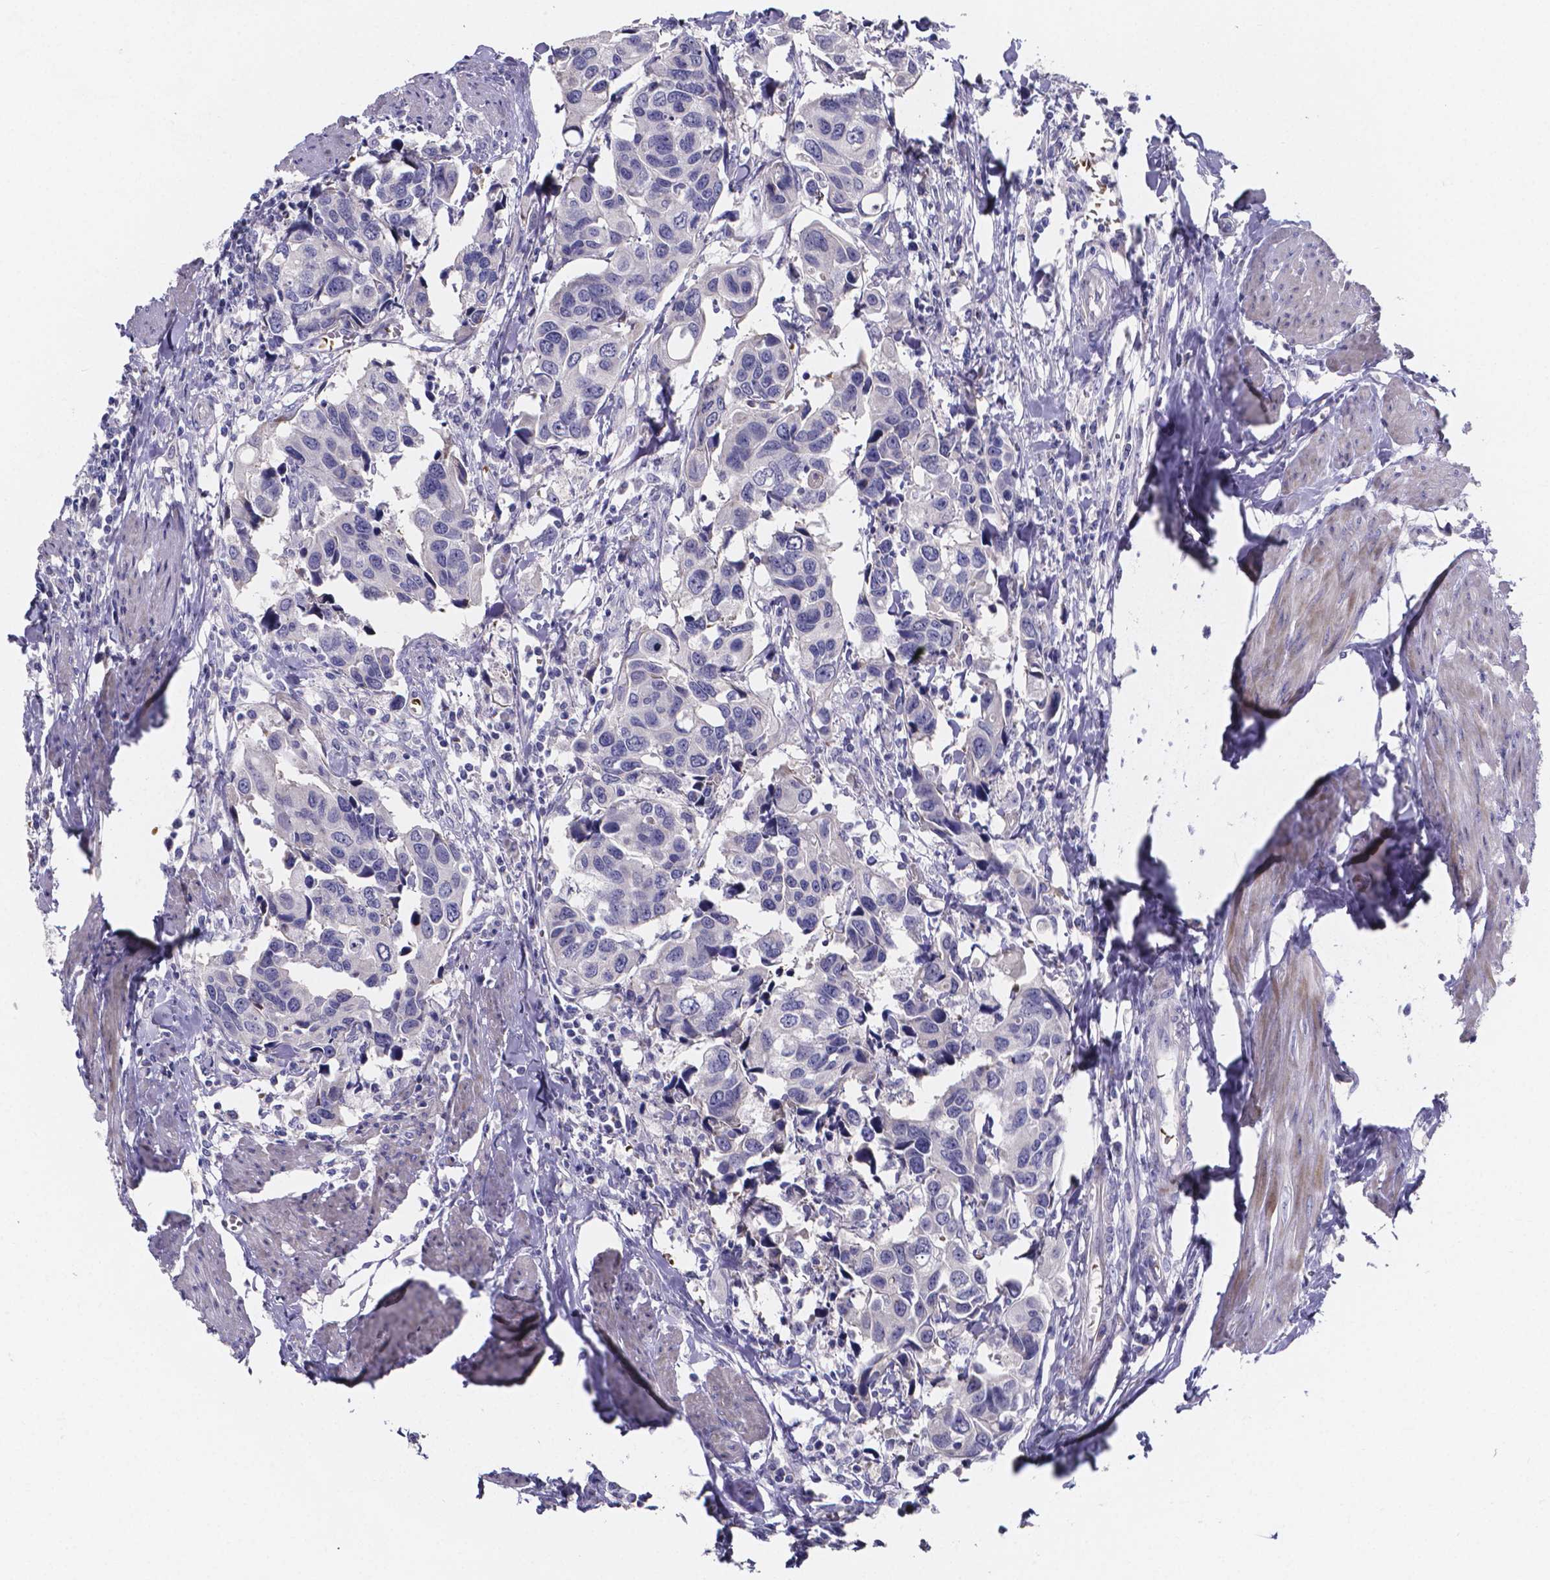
{"staining": {"intensity": "negative", "quantity": "none", "location": "none"}, "tissue": "urothelial cancer", "cell_type": "Tumor cells", "image_type": "cancer", "snomed": [{"axis": "morphology", "description": "Urothelial carcinoma, High grade"}, {"axis": "topography", "description": "Urinary bladder"}], "caption": "The photomicrograph reveals no significant staining in tumor cells of urothelial cancer.", "gene": "GABRA3", "patient": {"sex": "male", "age": 60}}